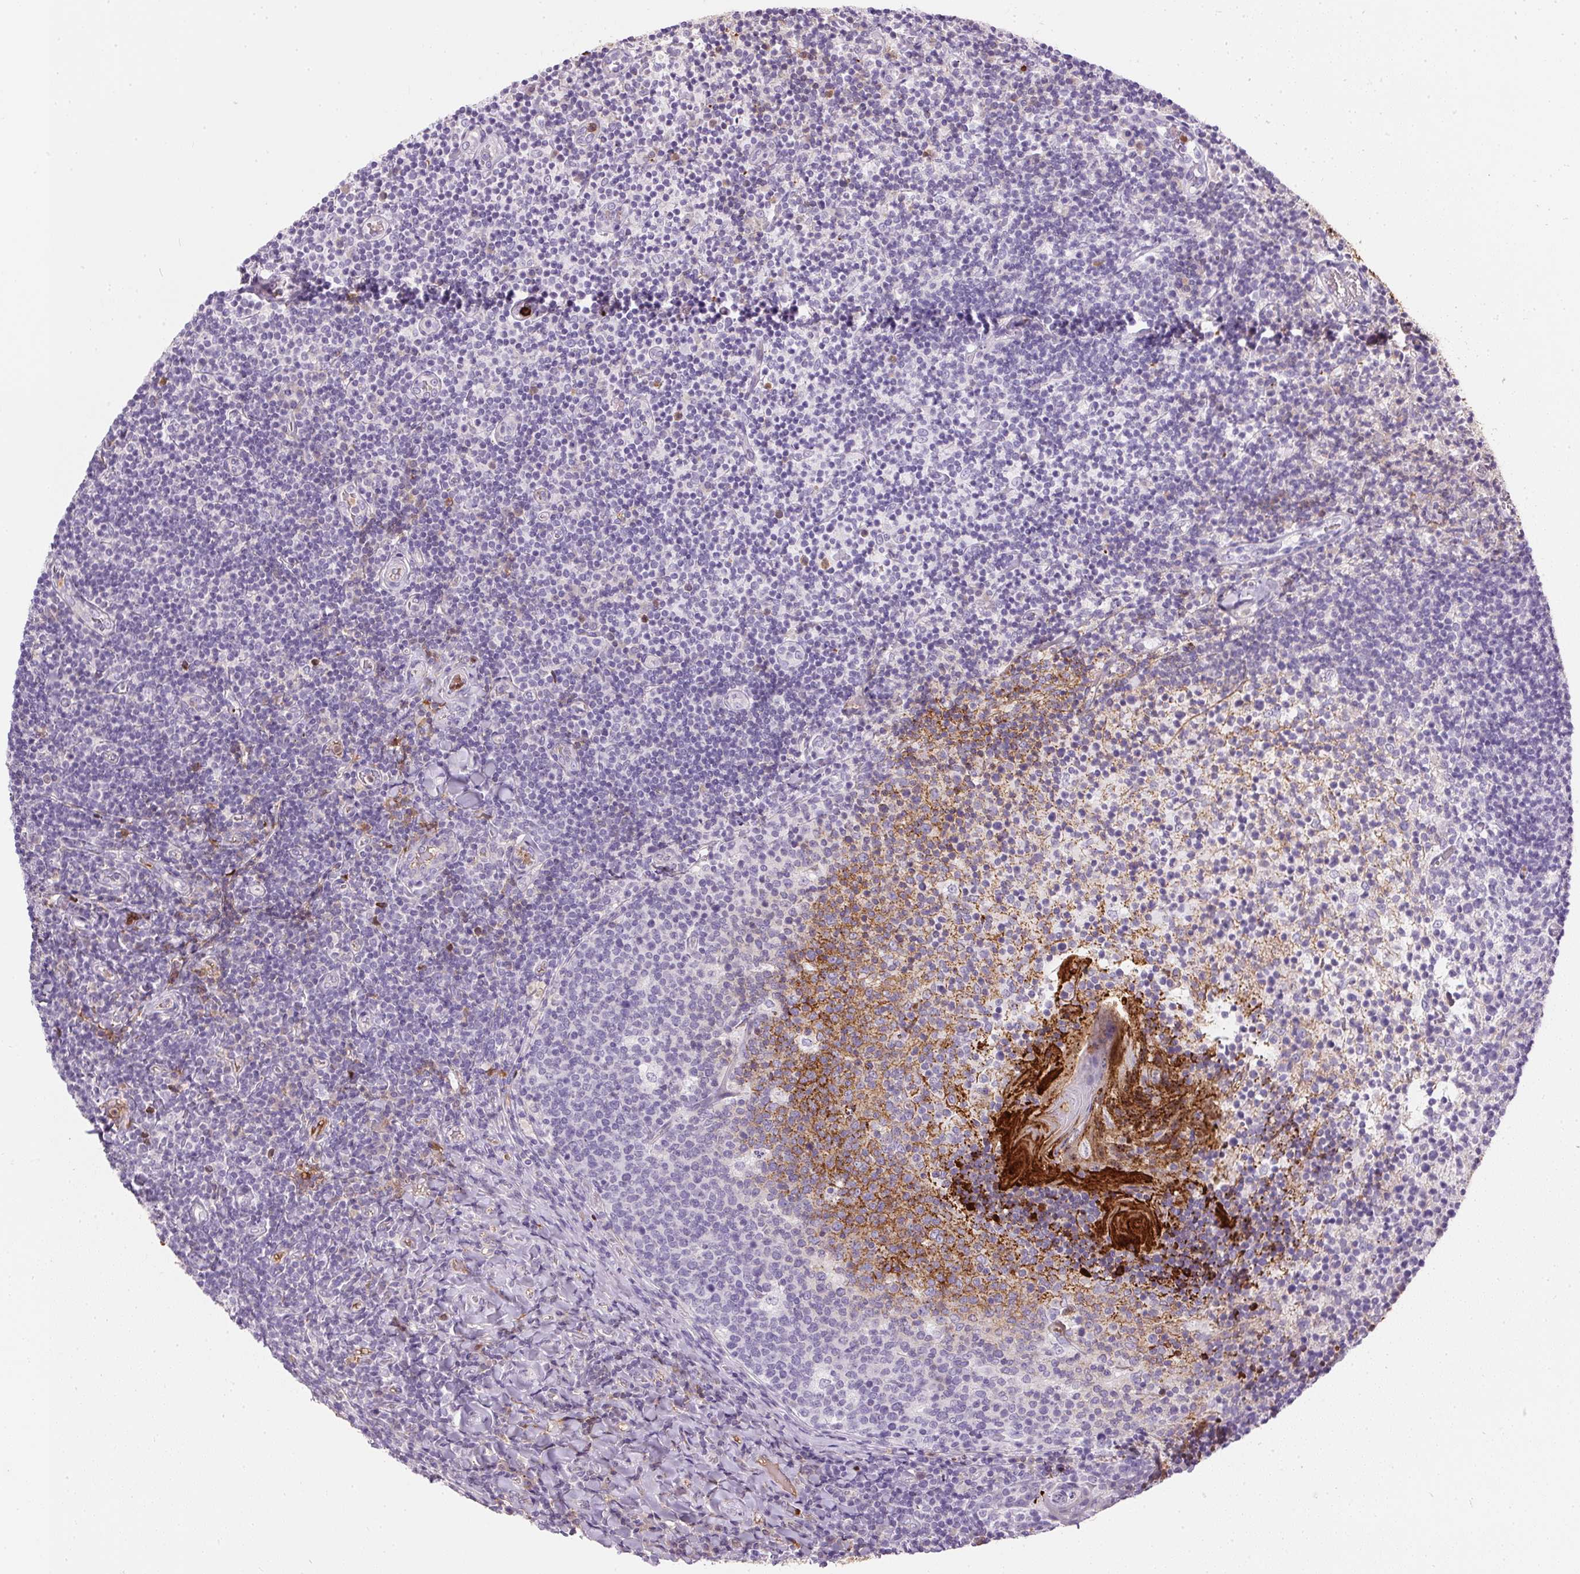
{"staining": {"intensity": "moderate", "quantity": "<25%", "location": "cytoplasmic/membranous"}, "tissue": "tonsil", "cell_type": "Germinal center cells", "image_type": "normal", "snomed": [{"axis": "morphology", "description": "Normal tissue, NOS"}, {"axis": "topography", "description": "Tonsil"}], "caption": "Tonsil stained with a brown dye demonstrates moderate cytoplasmic/membranous positive expression in about <25% of germinal center cells.", "gene": "ORM1", "patient": {"sex": "female", "age": 10}}